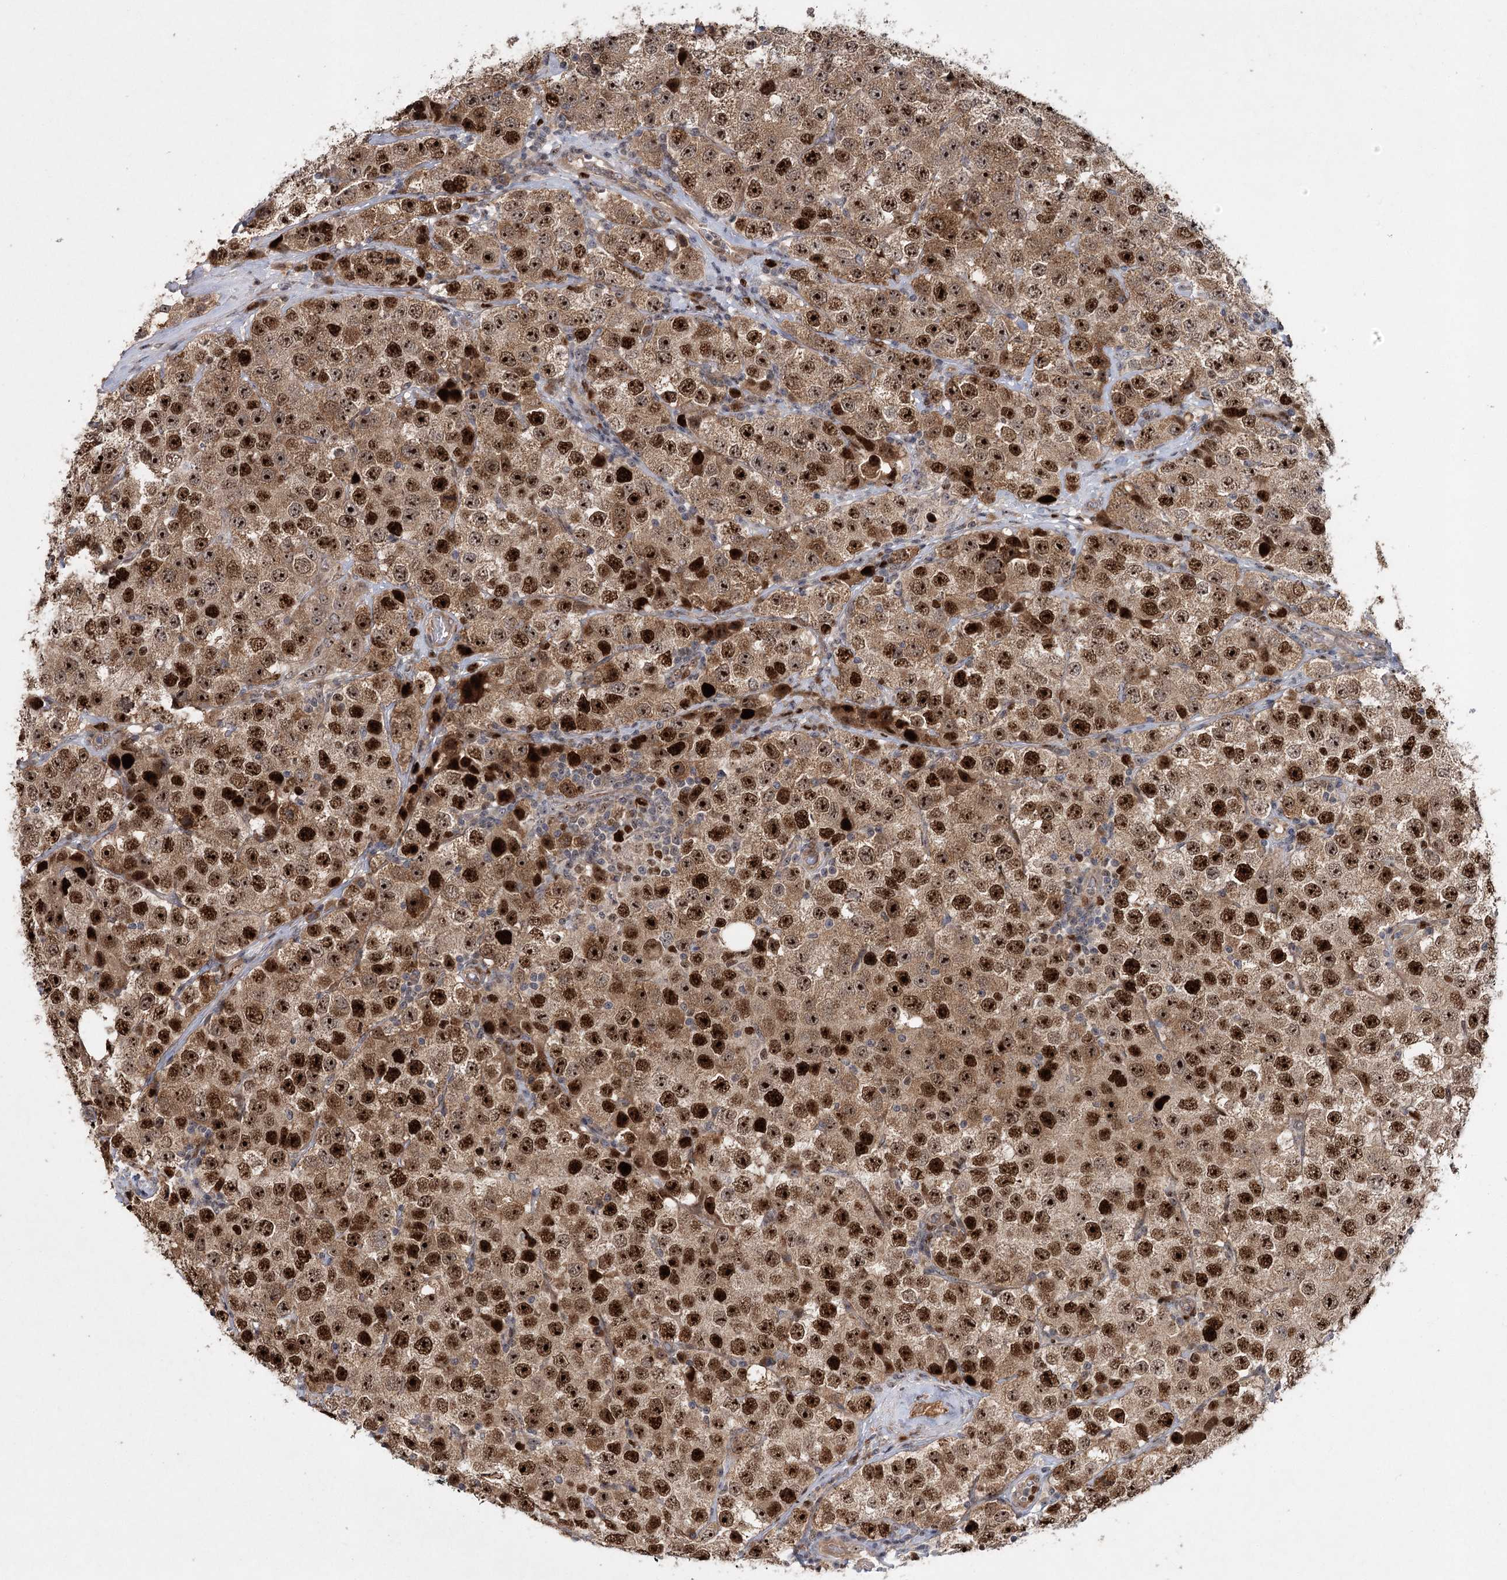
{"staining": {"intensity": "strong", "quantity": ">75%", "location": "cytoplasmic/membranous,nuclear"}, "tissue": "testis cancer", "cell_type": "Tumor cells", "image_type": "cancer", "snomed": [{"axis": "morphology", "description": "Seminoma, NOS"}, {"axis": "topography", "description": "Testis"}], "caption": "Testis seminoma stained with a protein marker exhibits strong staining in tumor cells.", "gene": "PIK3C2A", "patient": {"sex": "male", "age": 28}}